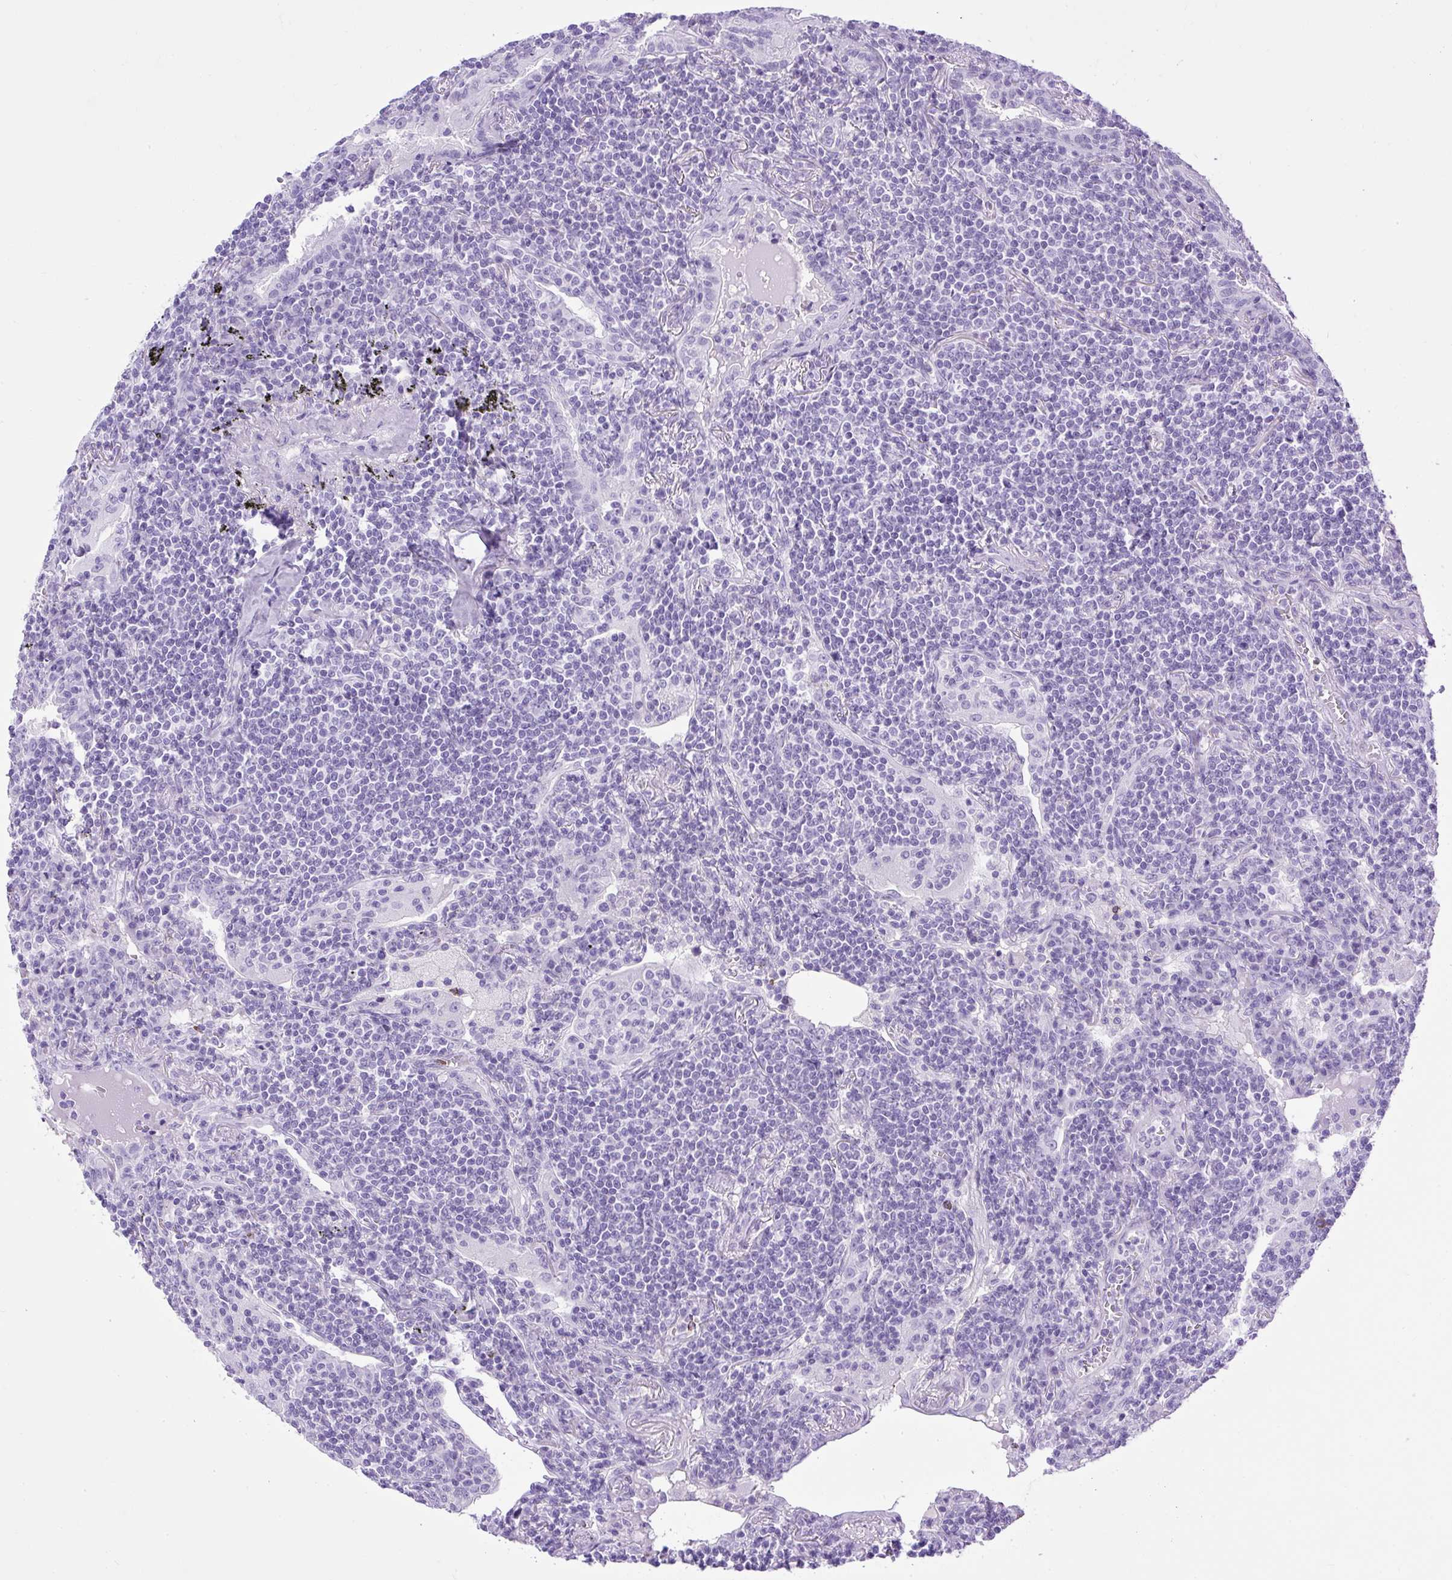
{"staining": {"intensity": "negative", "quantity": "none", "location": "none"}, "tissue": "lymphoma", "cell_type": "Tumor cells", "image_type": "cancer", "snomed": [{"axis": "morphology", "description": "Malignant lymphoma, non-Hodgkin's type, Low grade"}, {"axis": "topography", "description": "Lung"}], "caption": "A micrograph of human low-grade malignant lymphoma, non-Hodgkin's type is negative for staining in tumor cells. (DAB immunohistochemistry, high magnification).", "gene": "VWA7", "patient": {"sex": "female", "age": 71}}